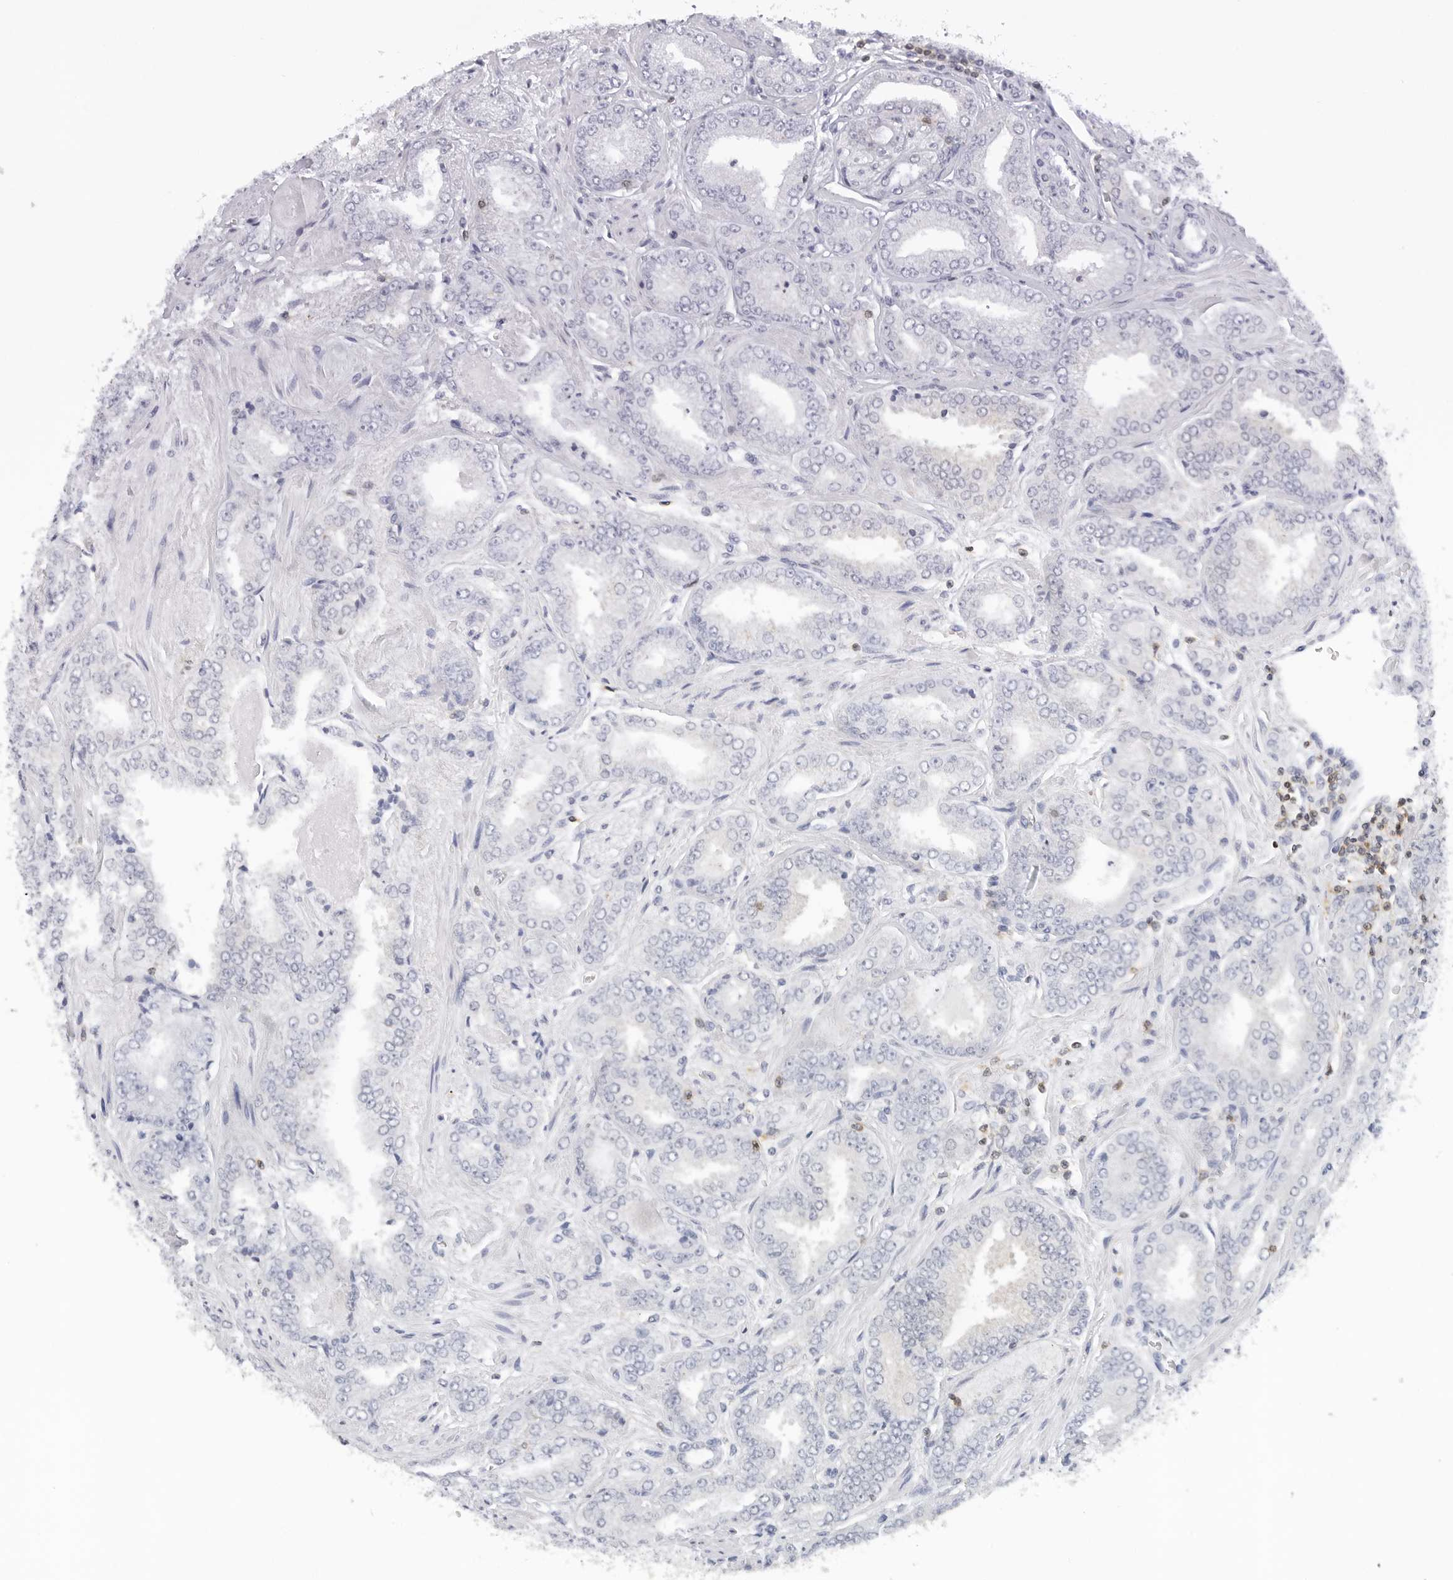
{"staining": {"intensity": "negative", "quantity": "none", "location": "none"}, "tissue": "prostate cancer", "cell_type": "Tumor cells", "image_type": "cancer", "snomed": [{"axis": "morphology", "description": "Adenocarcinoma, High grade"}, {"axis": "topography", "description": "Prostate"}], "caption": "A photomicrograph of prostate cancer (adenocarcinoma (high-grade)) stained for a protein exhibits no brown staining in tumor cells.", "gene": "SLC9A3R1", "patient": {"sex": "male", "age": 71}}